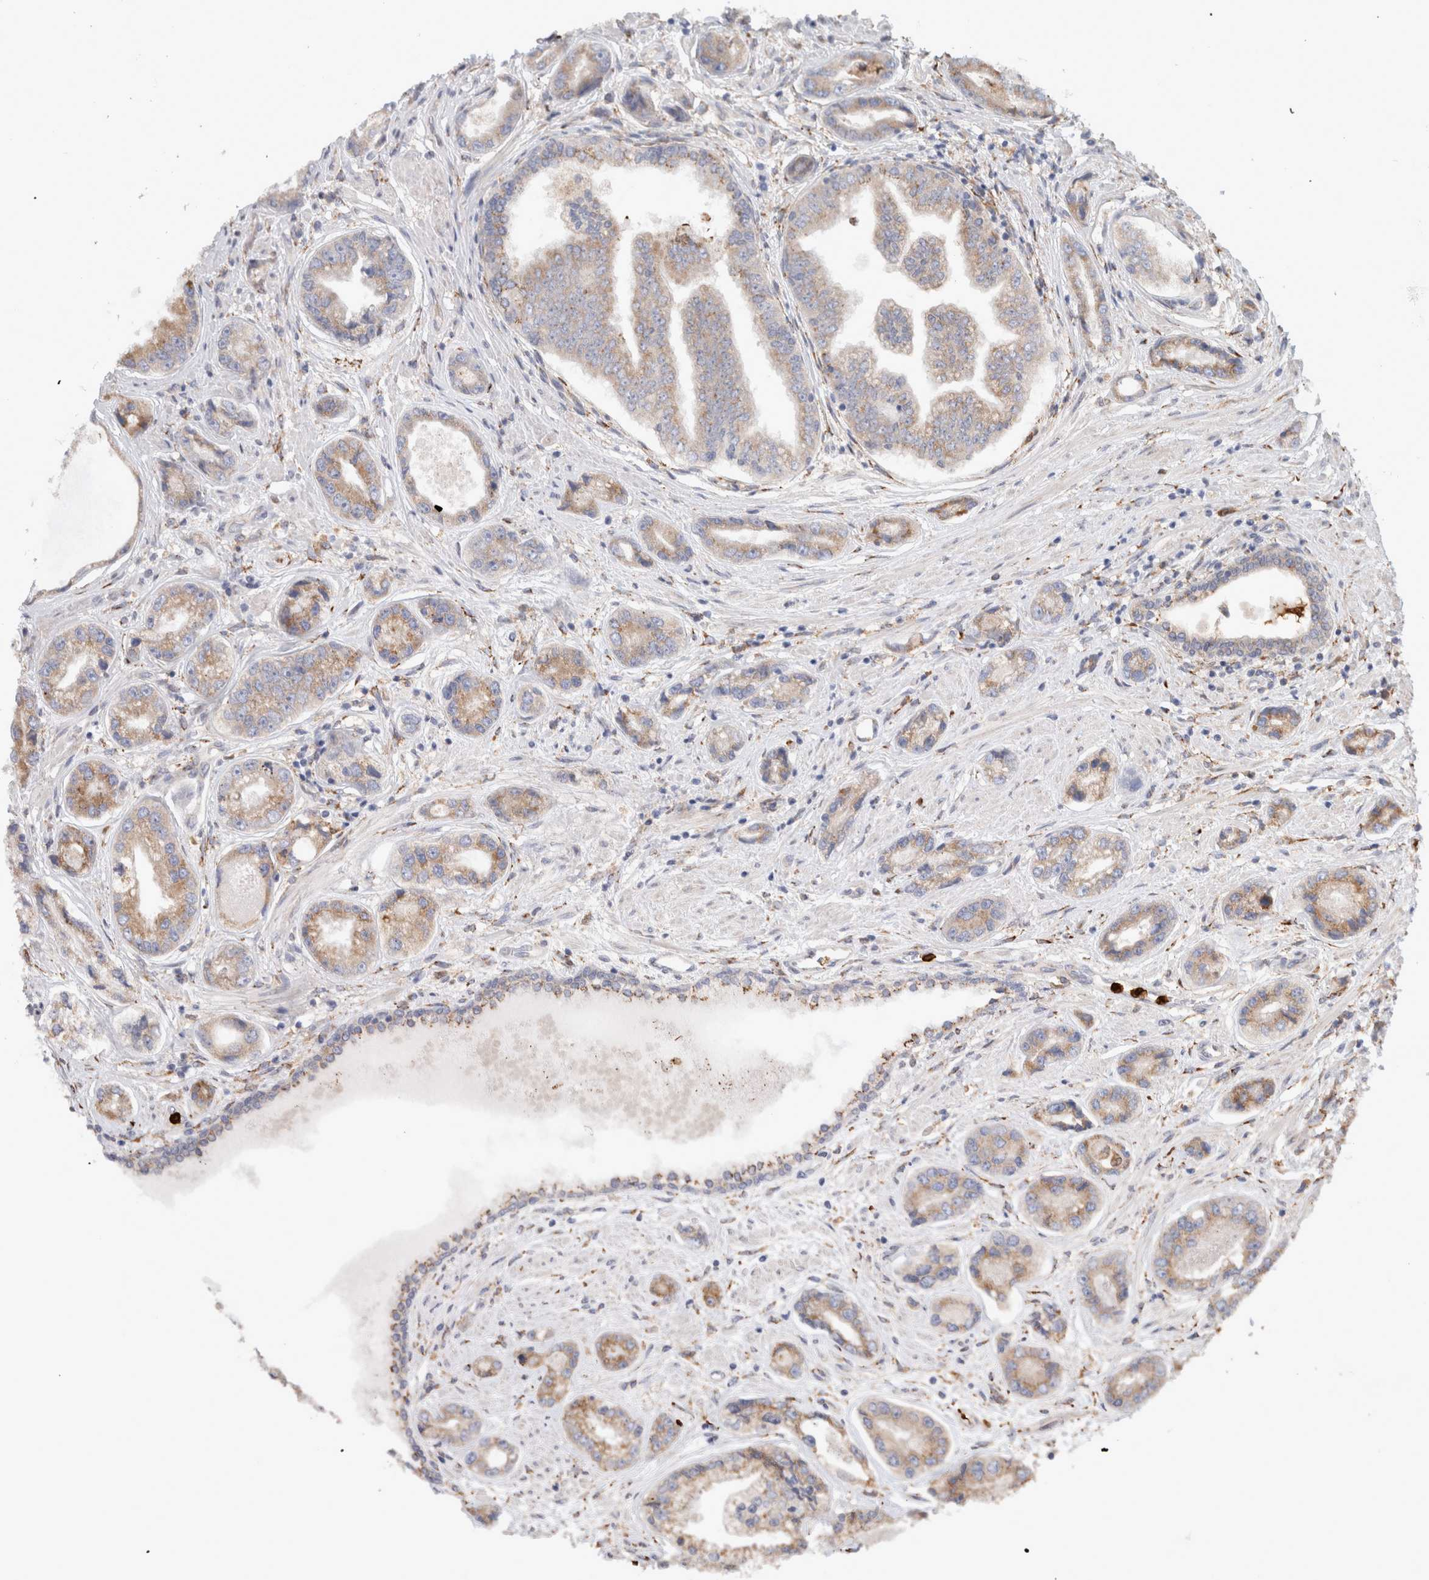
{"staining": {"intensity": "moderate", "quantity": "25%-75%", "location": "cytoplasmic/membranous"}, "tissue": "prostate cancer", "cell_type": "Tumor cells", "image_type": "cancer", "snomed": [{"axis": "morphology", "description": "Adenocarcinoma, High grade"}, {"axis": "topography", "description": "Prostate"}], "caption": "The photomicrograph exhibits immunohistochemical staining of prostate cancer (adenocarcinoma (high-grade)). There is moderate cytoplasmic/membranous positivity is present in about 25%-75% of tumor cells.", "gene": "P4HA1", "patient": {"sex": "male", "age": 61}}